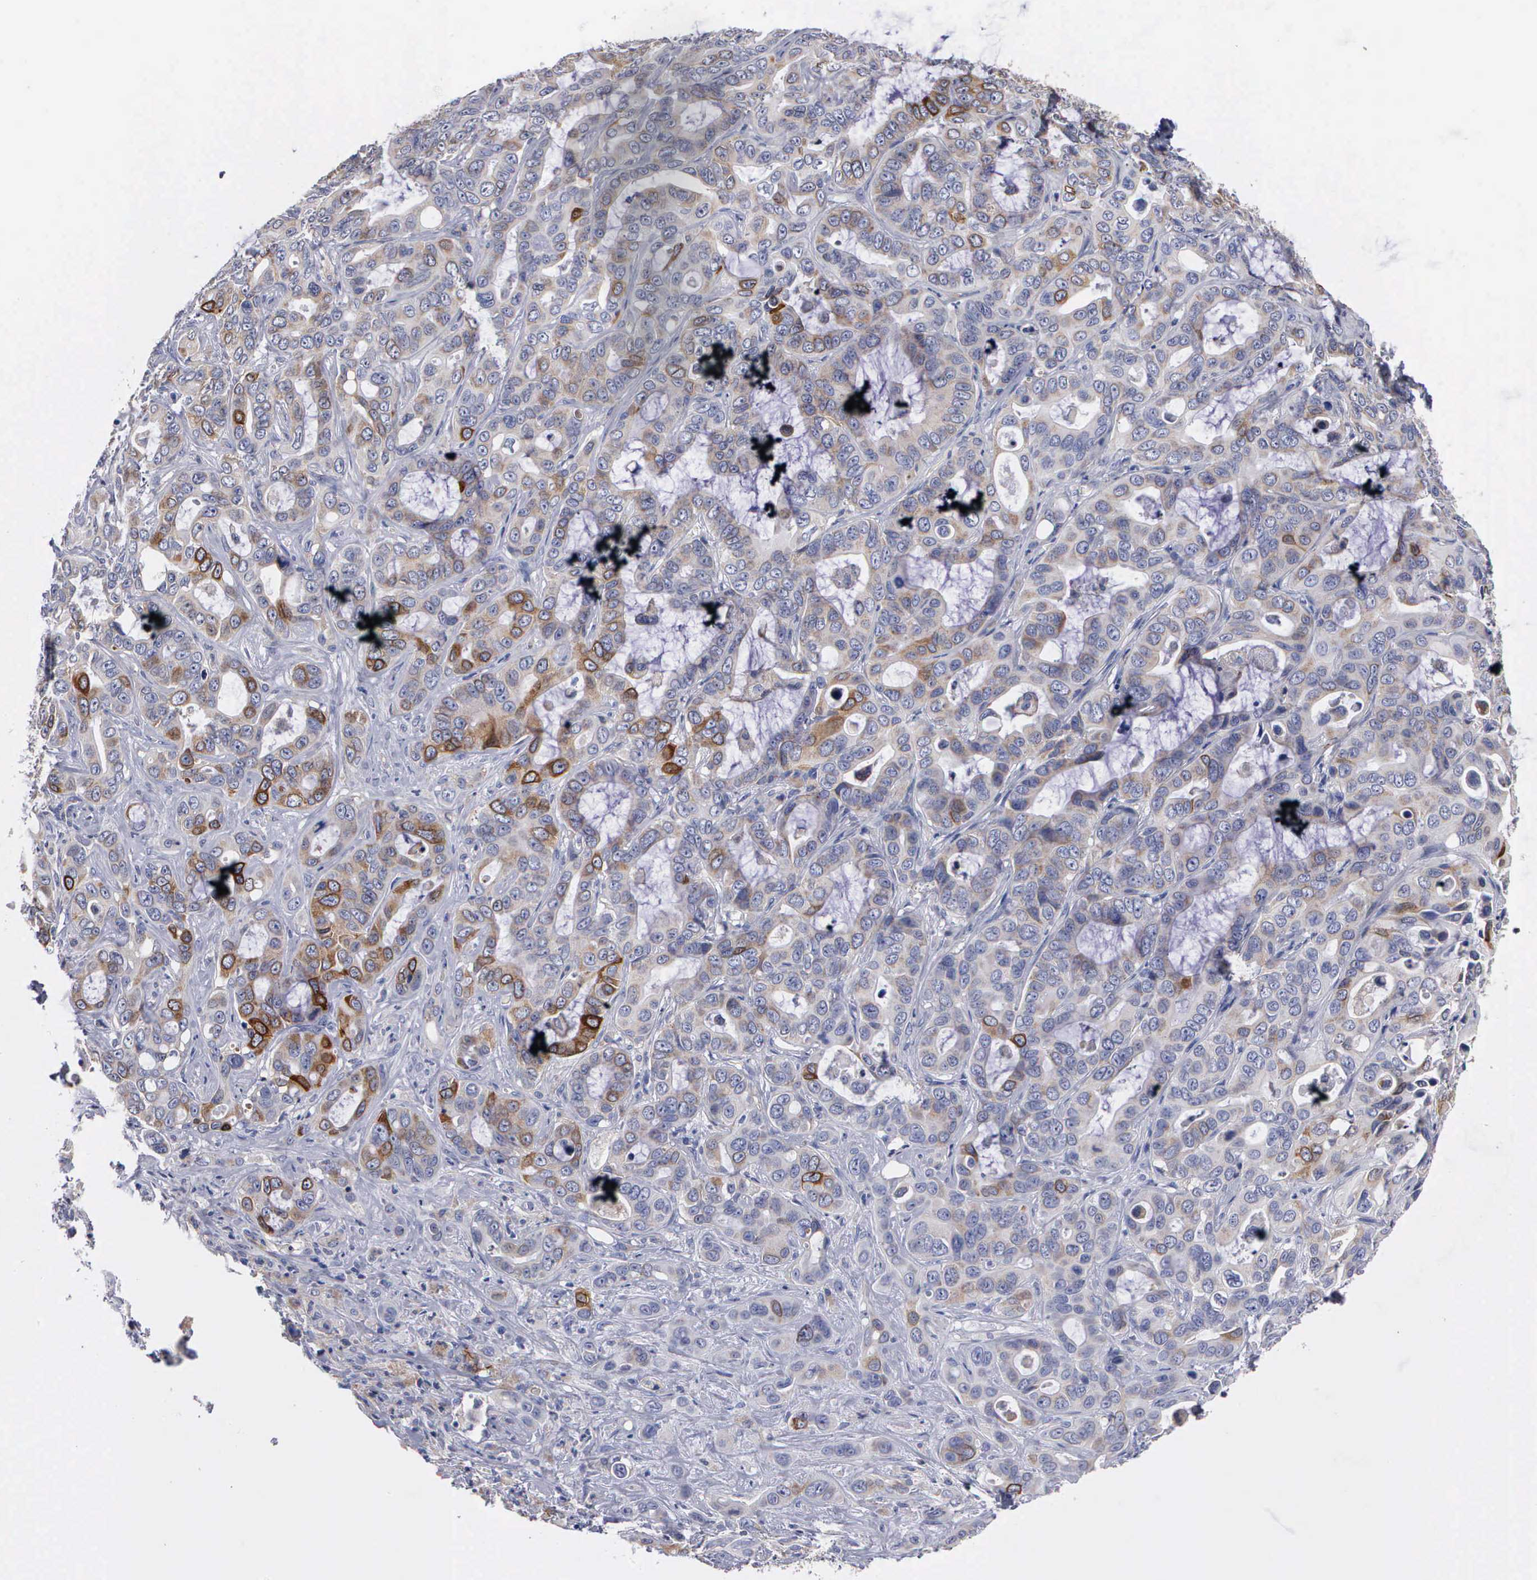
{"staining": {"intensity": "moderate", "quantity": "25%-75%", "location": "cytoplasmic/membranous"}, "tissue": "liver cancer", "cell_type": "Tumor cells", "image_type": "cancer", "snomed": [{"axis": "morphology", "description": "Cholangiocarcinoma"}, {"axis": "topography", "description": "Liver"}], "caption": "A micrograph of human liver cholangiocarcinoma stained for a protein reveals moderate cytoplasmic/membranous brown staining in tumor cells.", "gene": "PTGS2", "patient": {"sex": "female", "age": 79}}